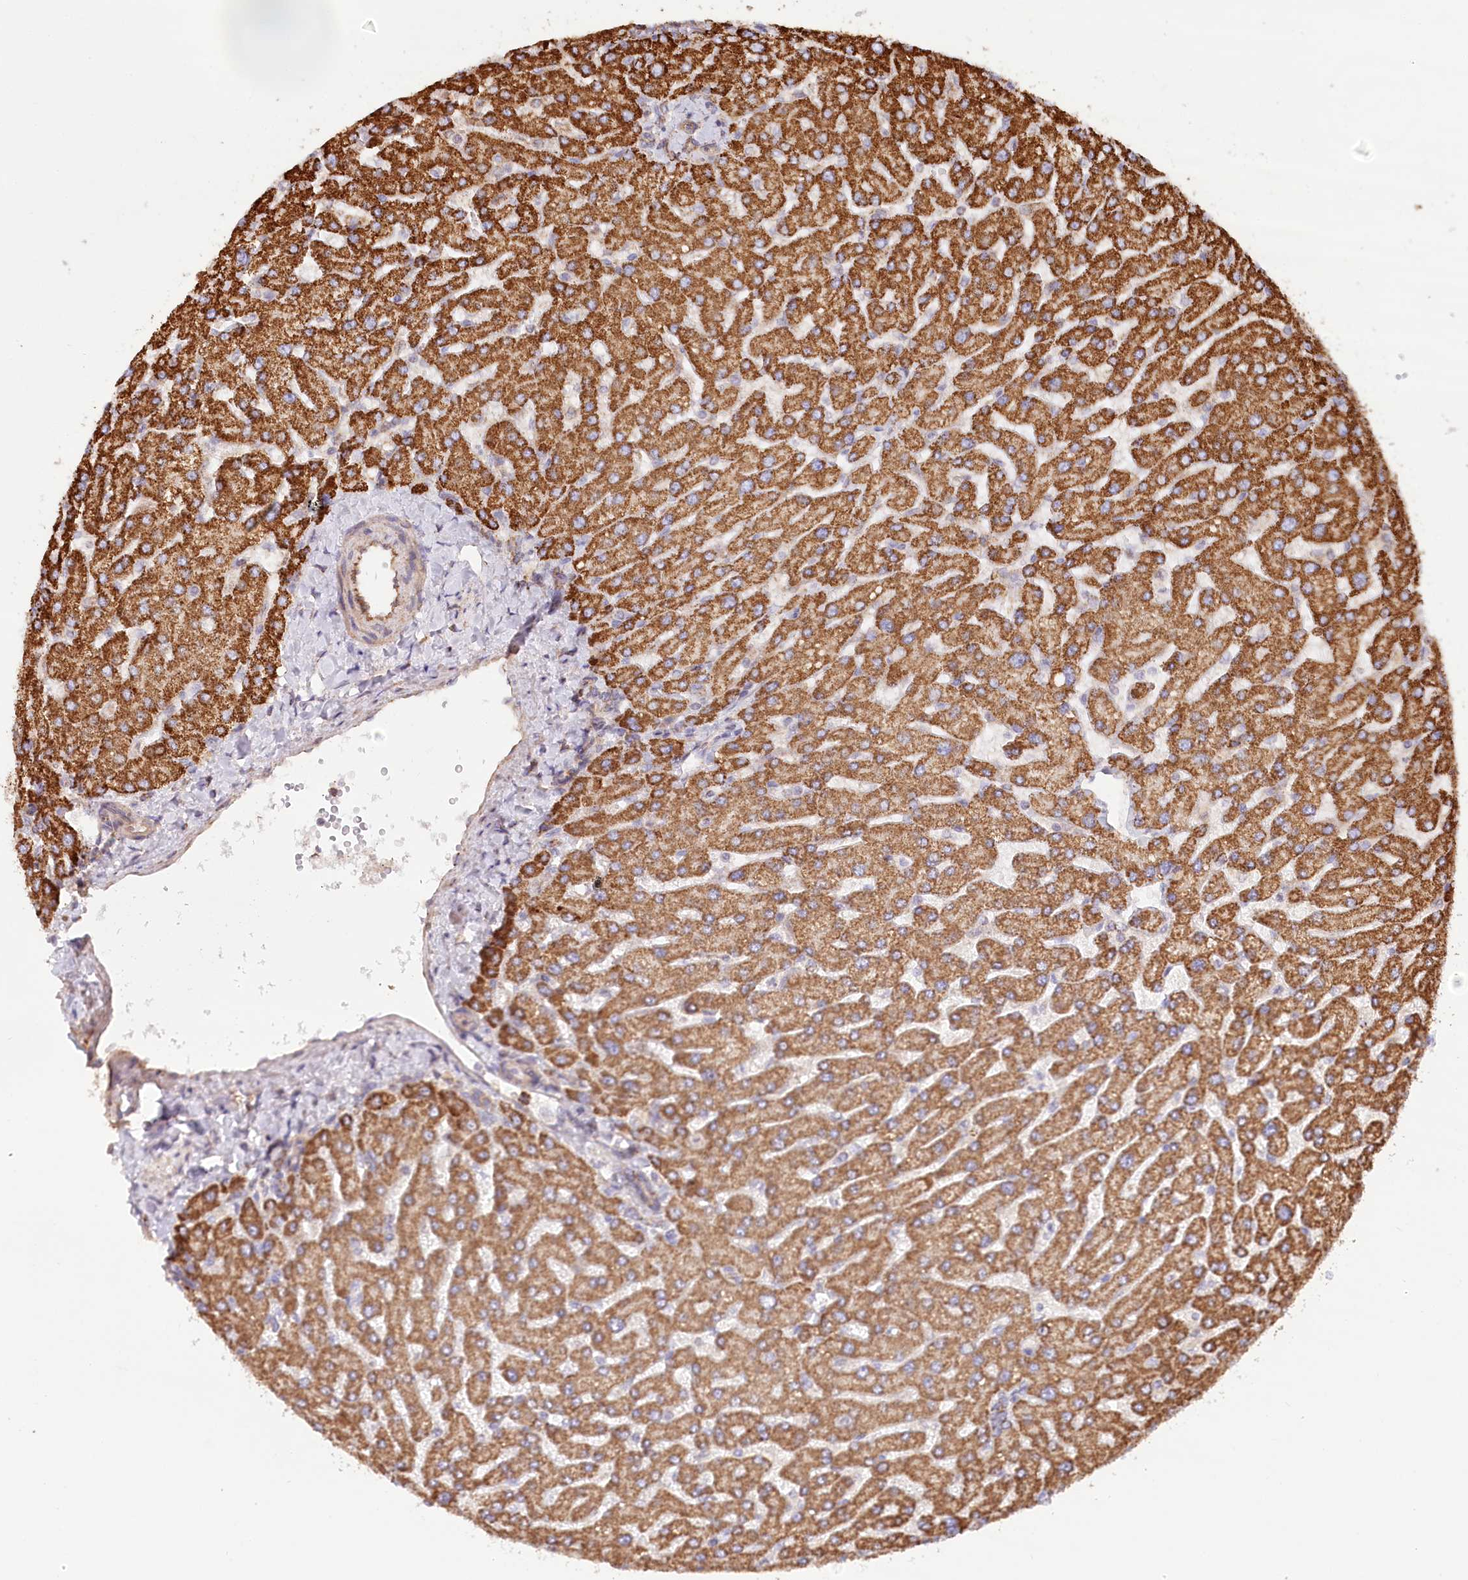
{"staining": {"intensity": "moderate", "quantity": "25%-75%", "location": "cytoplasmic/membranous"}, "tissue": "liver", "cell_type": "Cholangiocytes", "image_type": "normal", "snomed": [{"axis": "morphology", "description": "Normal tissue, NOS"}, {"axis": "topography", "description": "Liver"}], "caption": "Immunohistochemistry of unremarkable liver displays medium levels of moderate cytoplasmic/membranous positivity in about 25%-75% of cholangiocytes.", "gene": "UMPS", "patient": {"sex": "male", "age": 55}}